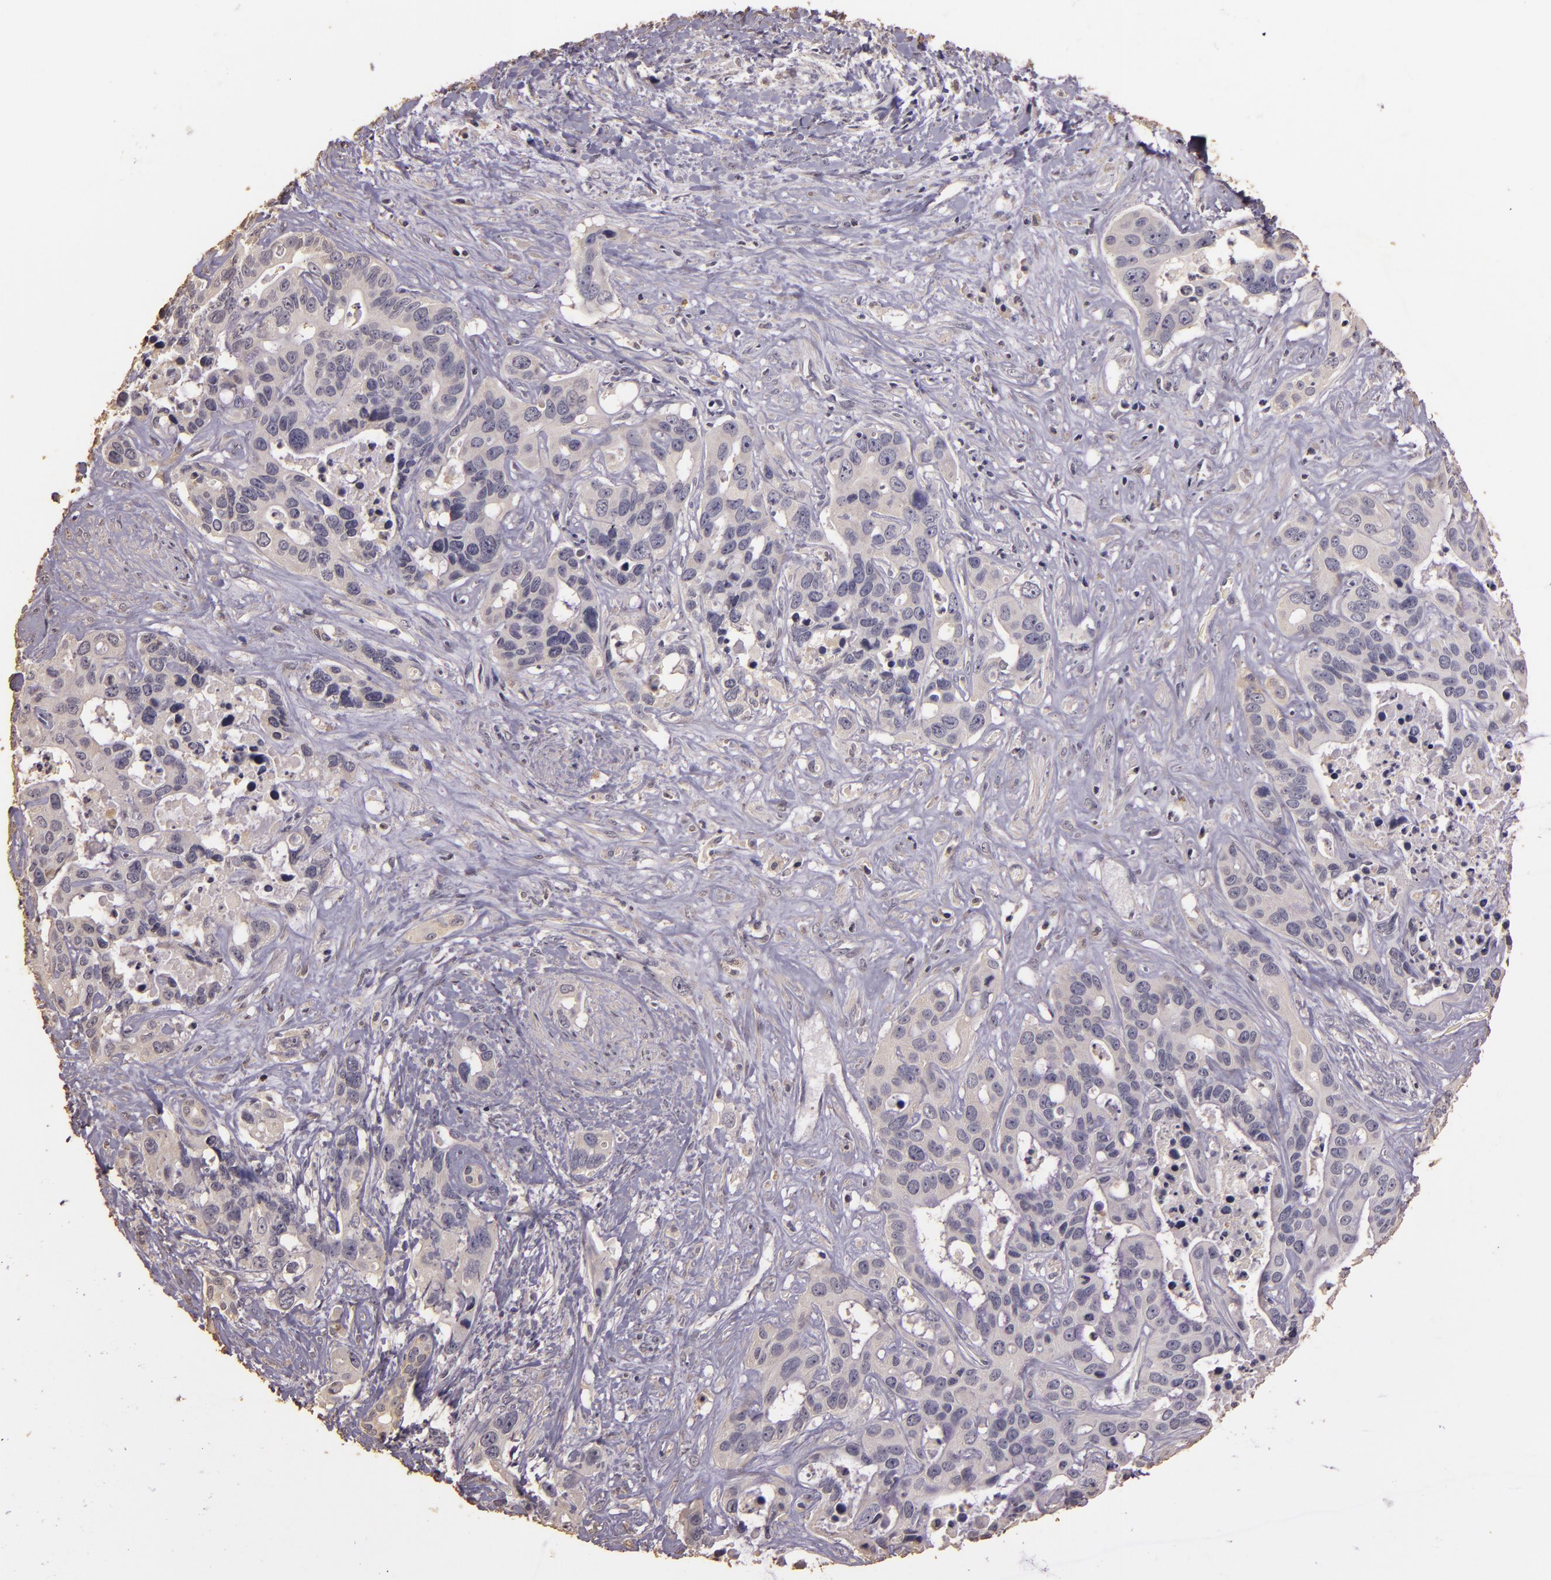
{"staining": {"intensity": "negative", "quantity": "none", "location": "none"}, "tissue": "liver cancer", "cell_type": "Tumor cells", "image_type": "cancer", "snomed": [{"axis": "morphology", "description": "Cholangiocarcinoma"}, {"axis": "topography", "description": "Liver"}], "caption": "Immunohistochemical staining of cholangiocarcinoma (liver) shows no significant staining in tumor cells. (DAB (3,3'-diaminobenzidine) immunohistochemistry visualized using brightfield microscopy, high magnification).", "gene": "BCL2L13", "patient": {"sex": "female", "age": 65}}